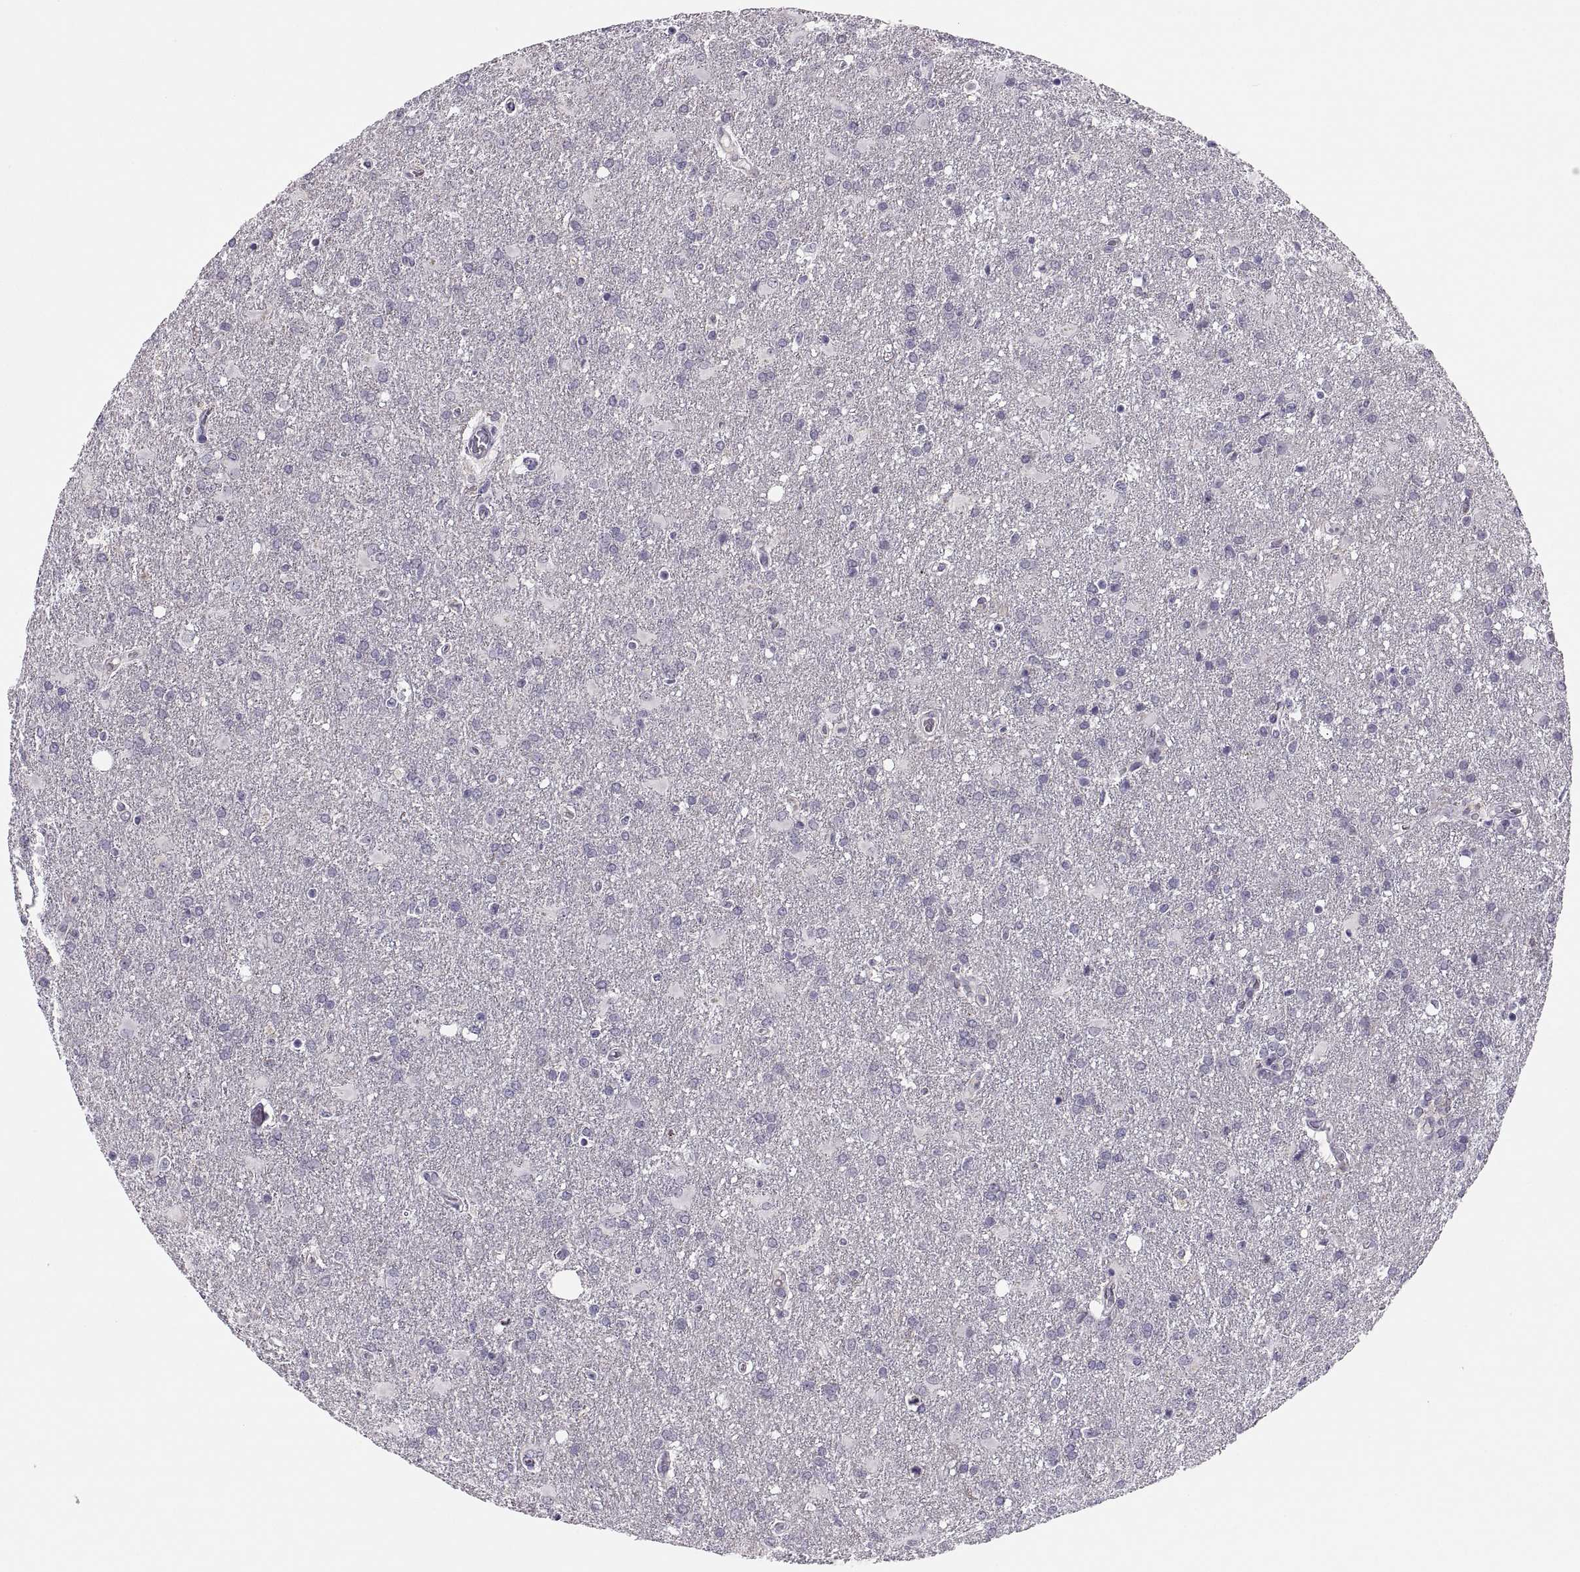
{"staining": {"intensity": "negative", "quantity": "none", "location": "none"}, "tissue": "glioma", "cell_type": "Tumor cells", "image_type": "cancer", "snomed": [{"axis": "morphology", "description": "Glioma, malignant, High grade"}, {"axis": "topography", "description": "Brain"}], "caption": "A micrograph of human glioma is negative for staining in tumor cells.", "gene": "CHCT1", "patient": {"sex": "male", "age": 68}}